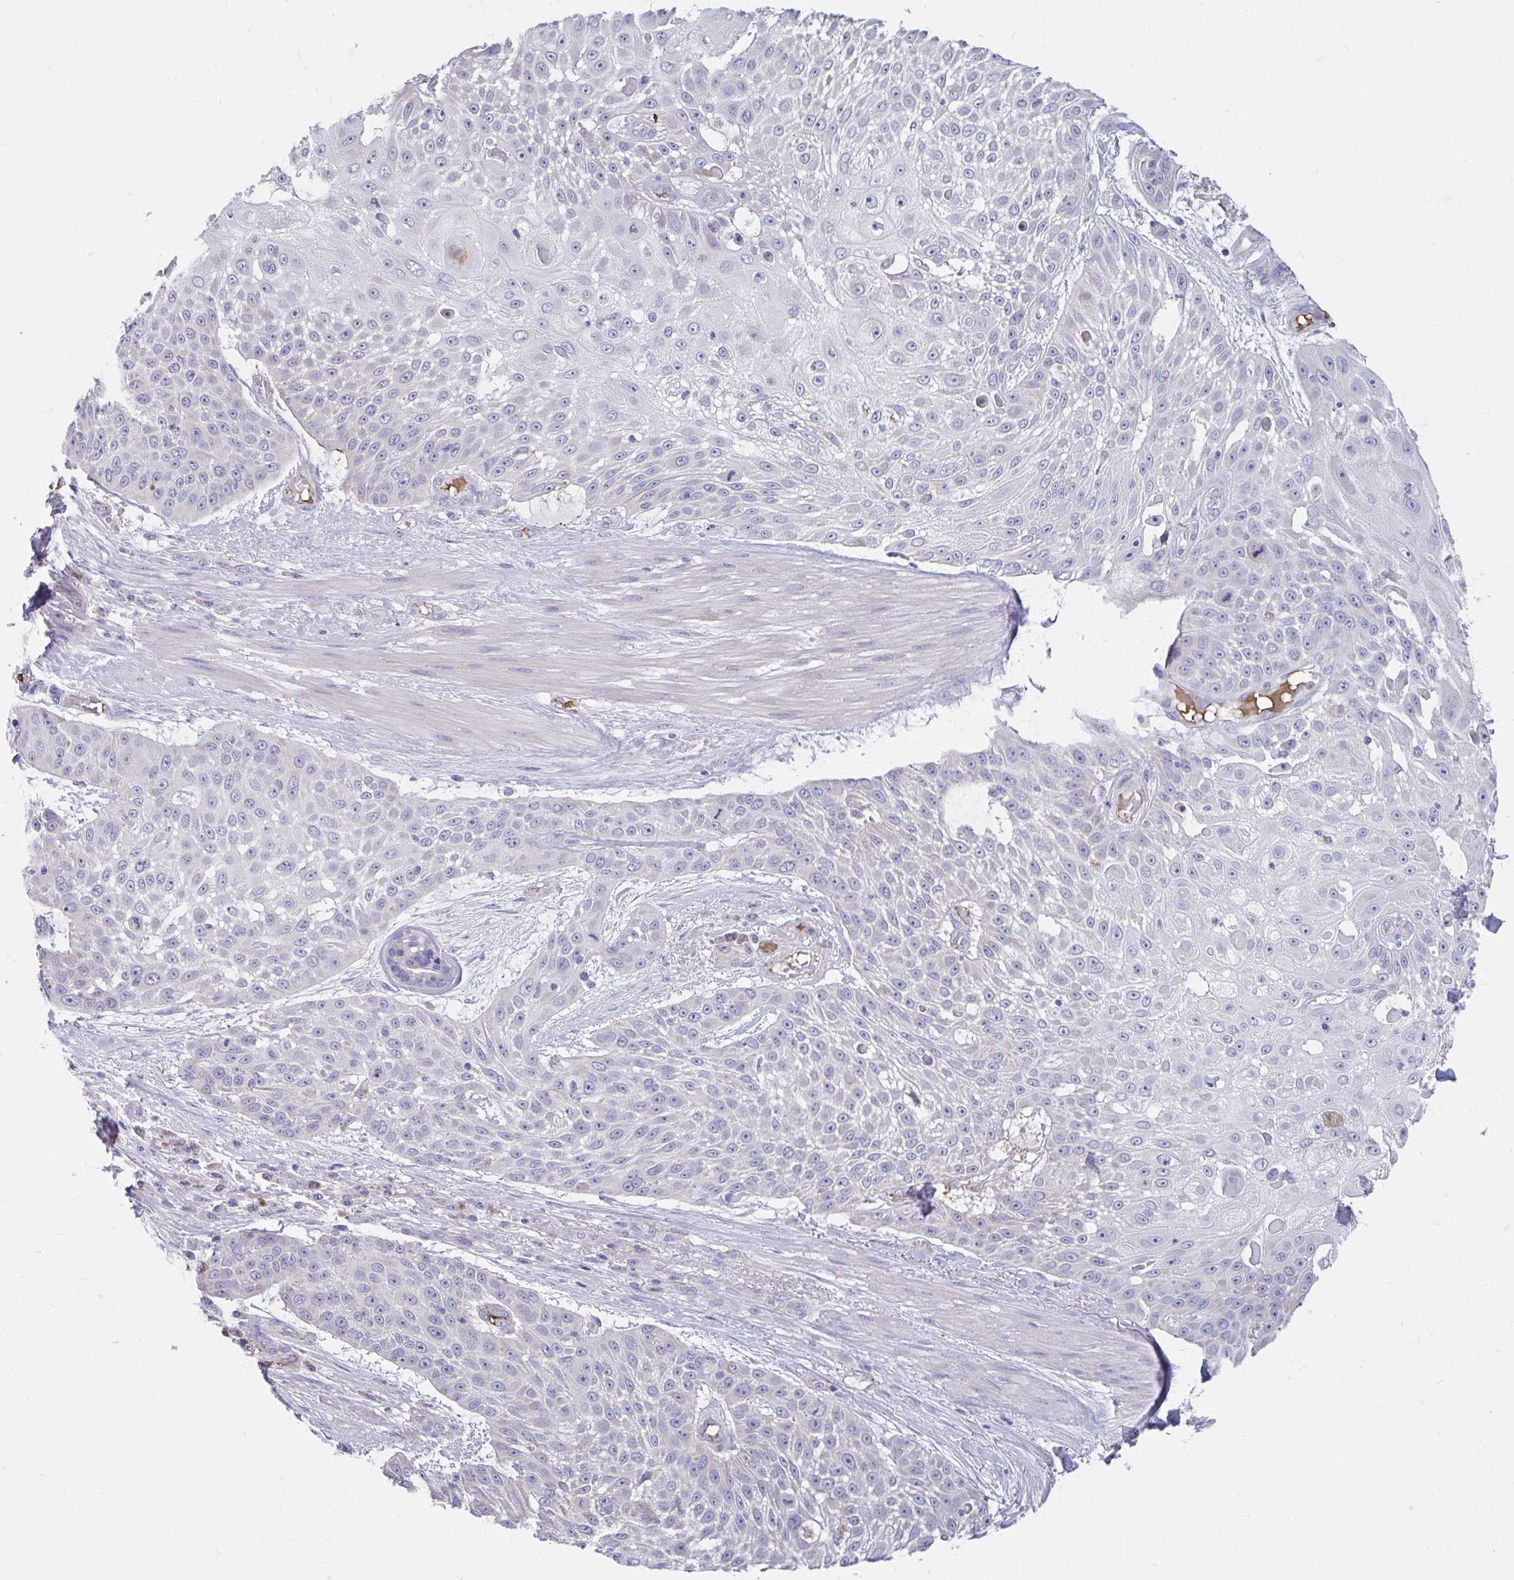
{"staining": {"intensity": "negative", "quantity": "none", "location": "none"}, "tissue": "skin cancer", "cell_type": "Tumor cells", "image_type": "cancer", "snomed": [{"axis": "morphology", "description": "Squamous cell carcinoma, NOS"}, {"axis": "topography", "description": "Skin"}], "caption": "Immunohistochemistry of skin squamous cell carcinoma displays no expression in tumor cells. Nuclei are stained in blue.", "gene": "CCSAP", "patient": {"sex": "female", "age": 86}}